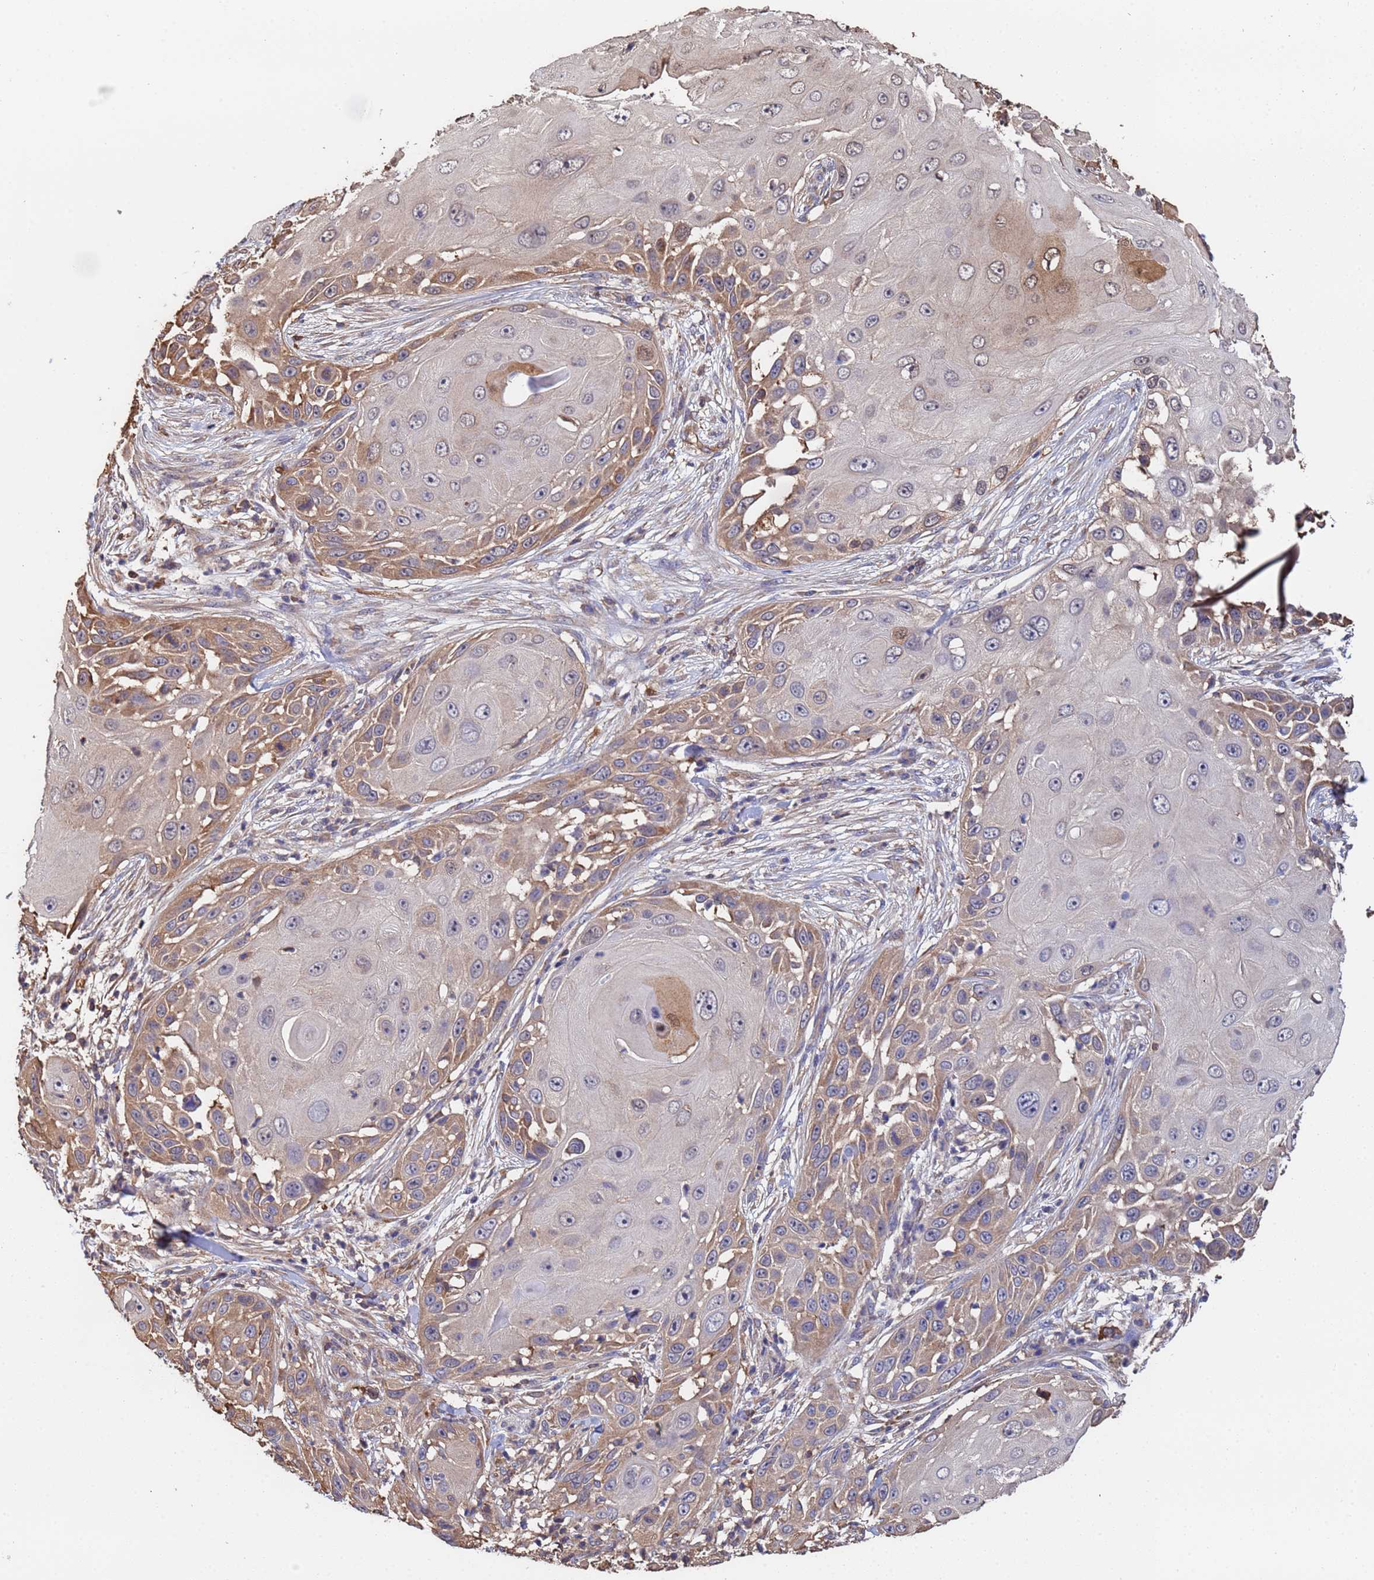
{"staining": {"intensity": "moderate", "quantity": "25%-75%", "location": "cytoplasmic/membranous"}, "tissue": "skin cancer", "cell_type": "Tumor cells", "image_type": "cancer", "snomed": [{"axis": "morphology", "description": "Squamous cell carcinoma, NOS"}, {"axis": "topography", "description": "Skin"}], "caption": "Protein expression analysis of human squamous cell carcinoma (skin) reveals moderate cytoplasmic/membranous staining in approximately 25%-75% of tumor cells. The staining is performed using DAB (3,3'-diaminobenzidine) brown chromogen to label protein expression. The nuclei are counter-stained blue using hematoxylin.", "gene": "FAM25A", "patient": {"sex": "female", "age": 44}}